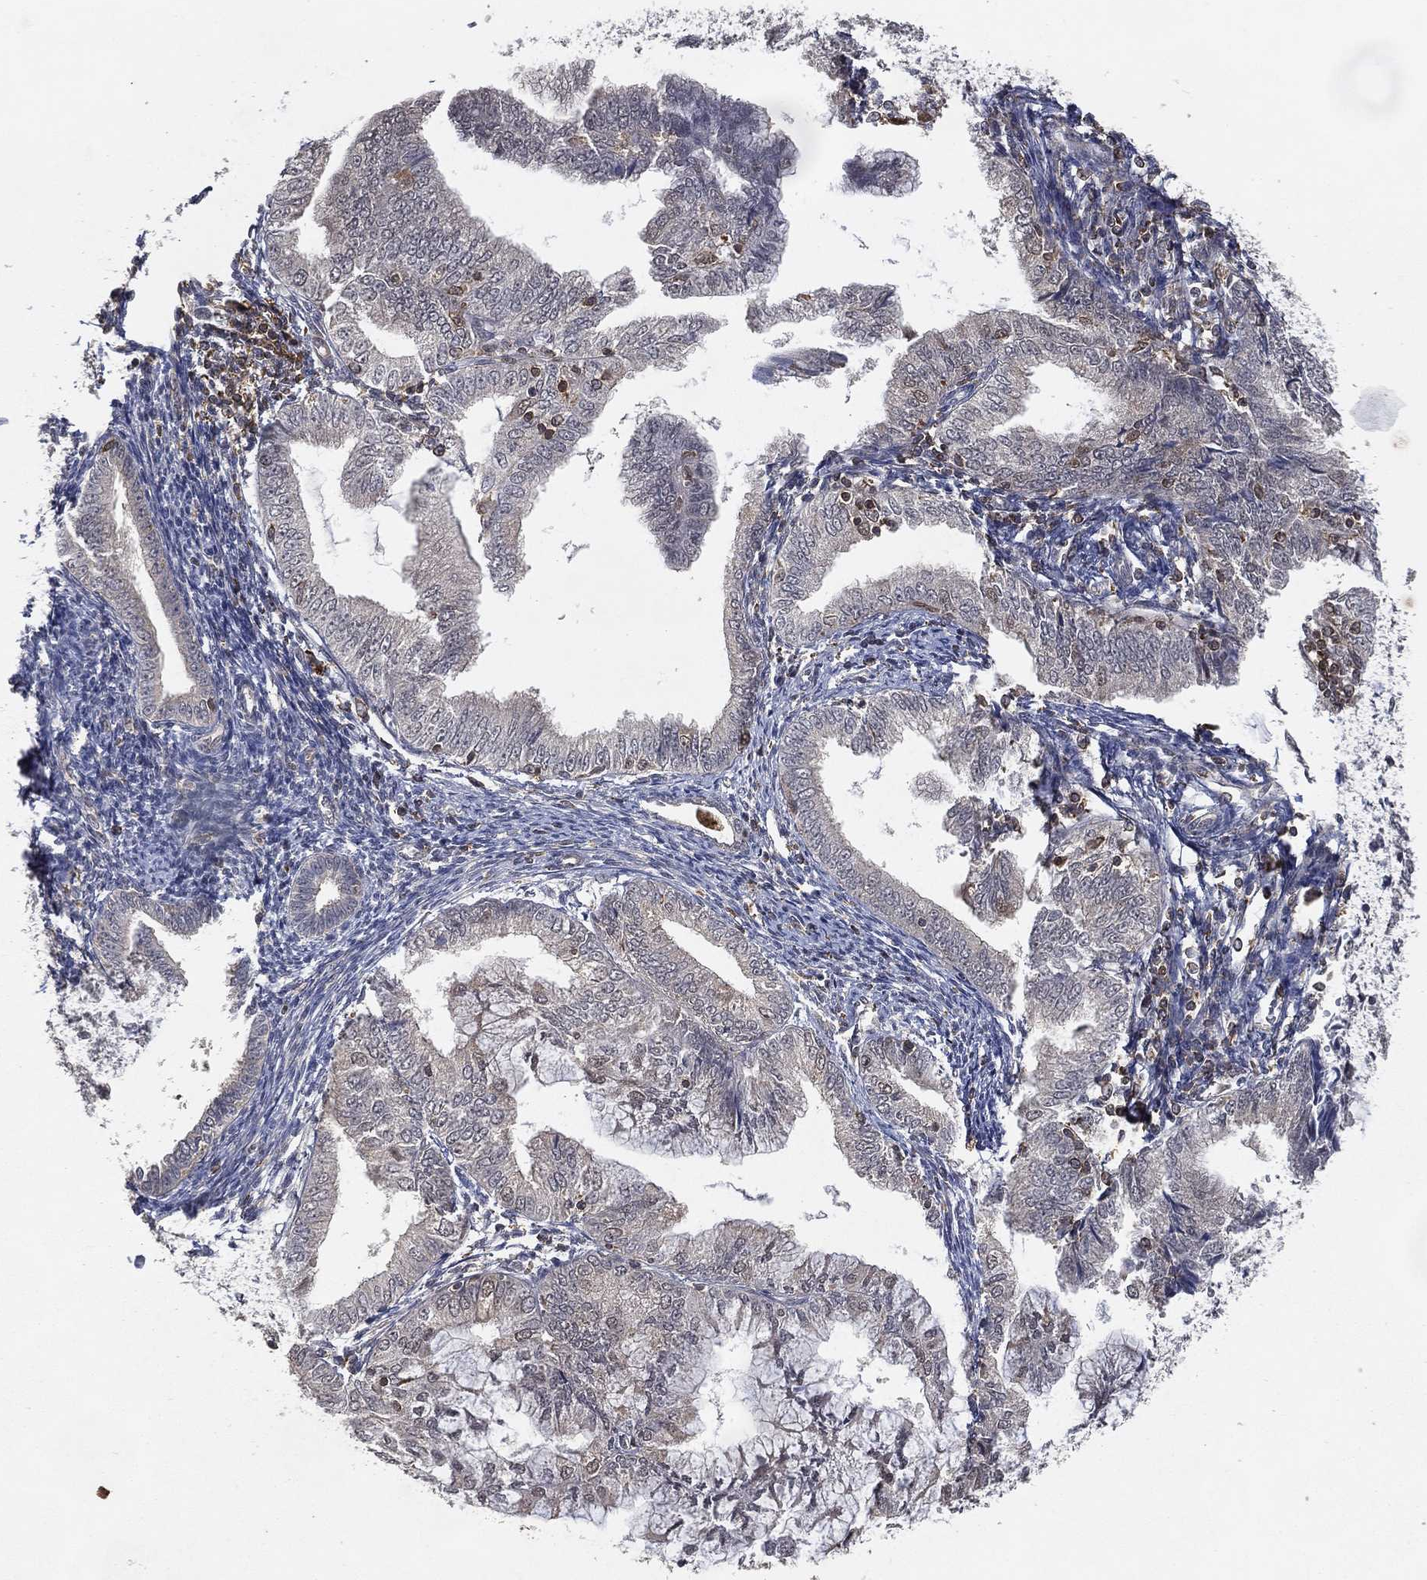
{"staining": {"intensity": "negative", "quantity": "none", "location": "none"}, "tissue": "endometrial cancer", "cell_type": "Tumor cells", "image_type": "cancer", "snomed": [{"axis": "morphology", "description": "Adenocarcinoma, NOS"}, {"axis": "topography", "description": "Endometrium"}], "caption": "The immunohistochemistry micrograph has no significant staining in tumor cells of adenocarcinoma (endometrial) tissue.", "gene": "WDR26", "patient": {"sex": "female", "age": 56}}